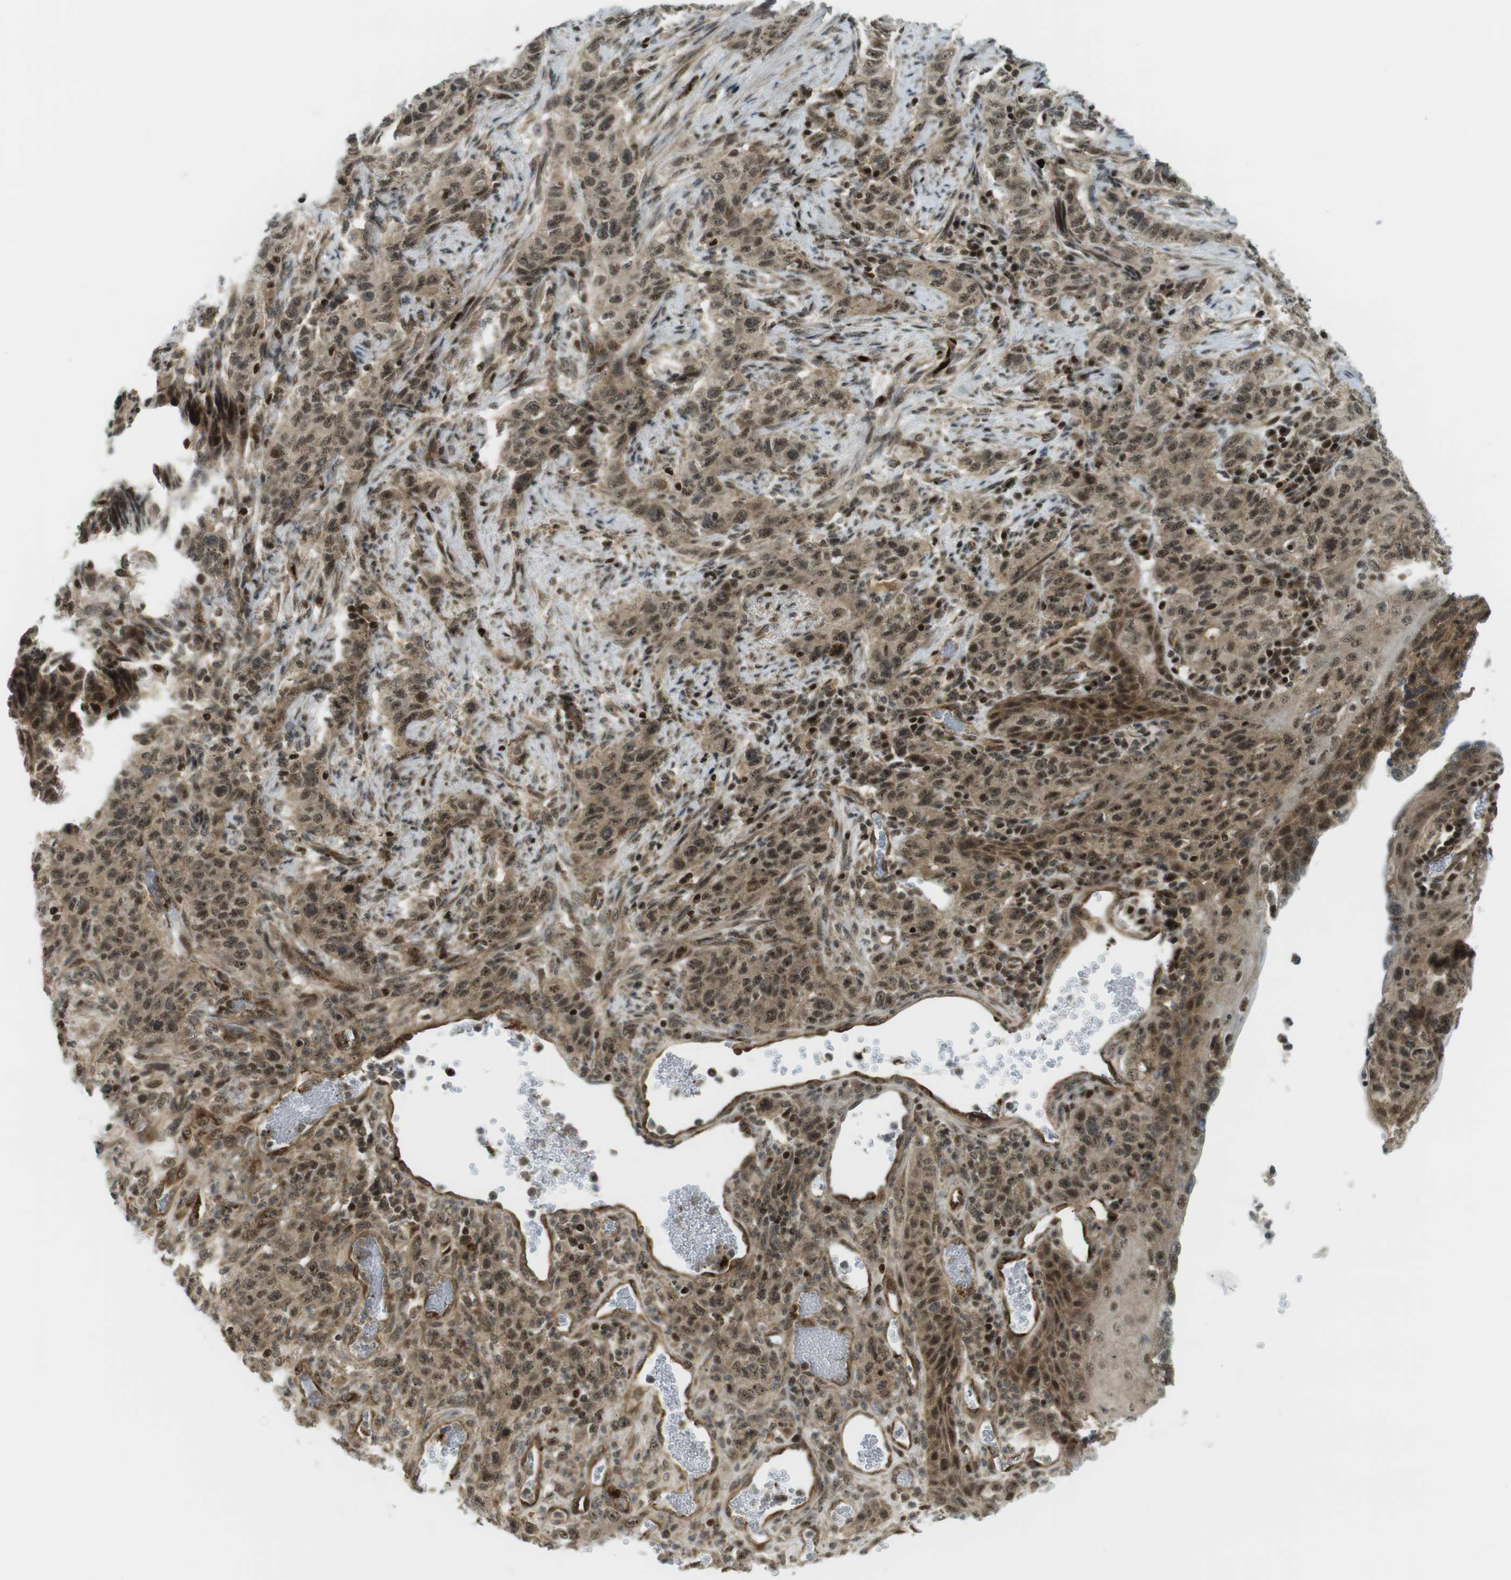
{"staining": {"intensity": "moderate", "quantity": ">75%", "location": "cytoplasmic/membranous,nuclear"}, "tissue": "stomach cancer", "cell_type": "Tumor cells", "image_type": "cancer", "snomed": [{"axis": "morphology", "description": "Adenocarcinoma, NOS"}, {"axis": "topography", "description": "Stomach"}], "caption": "Stomach cancer (adenocarcinoma) stained with a brown dye shows moderate cytoplasmic/membranous and nuclear positive staining in about >75% of tumor cells.", "gene": "PPP1R13B", "patient": {"sex": "male", "age": 48}}